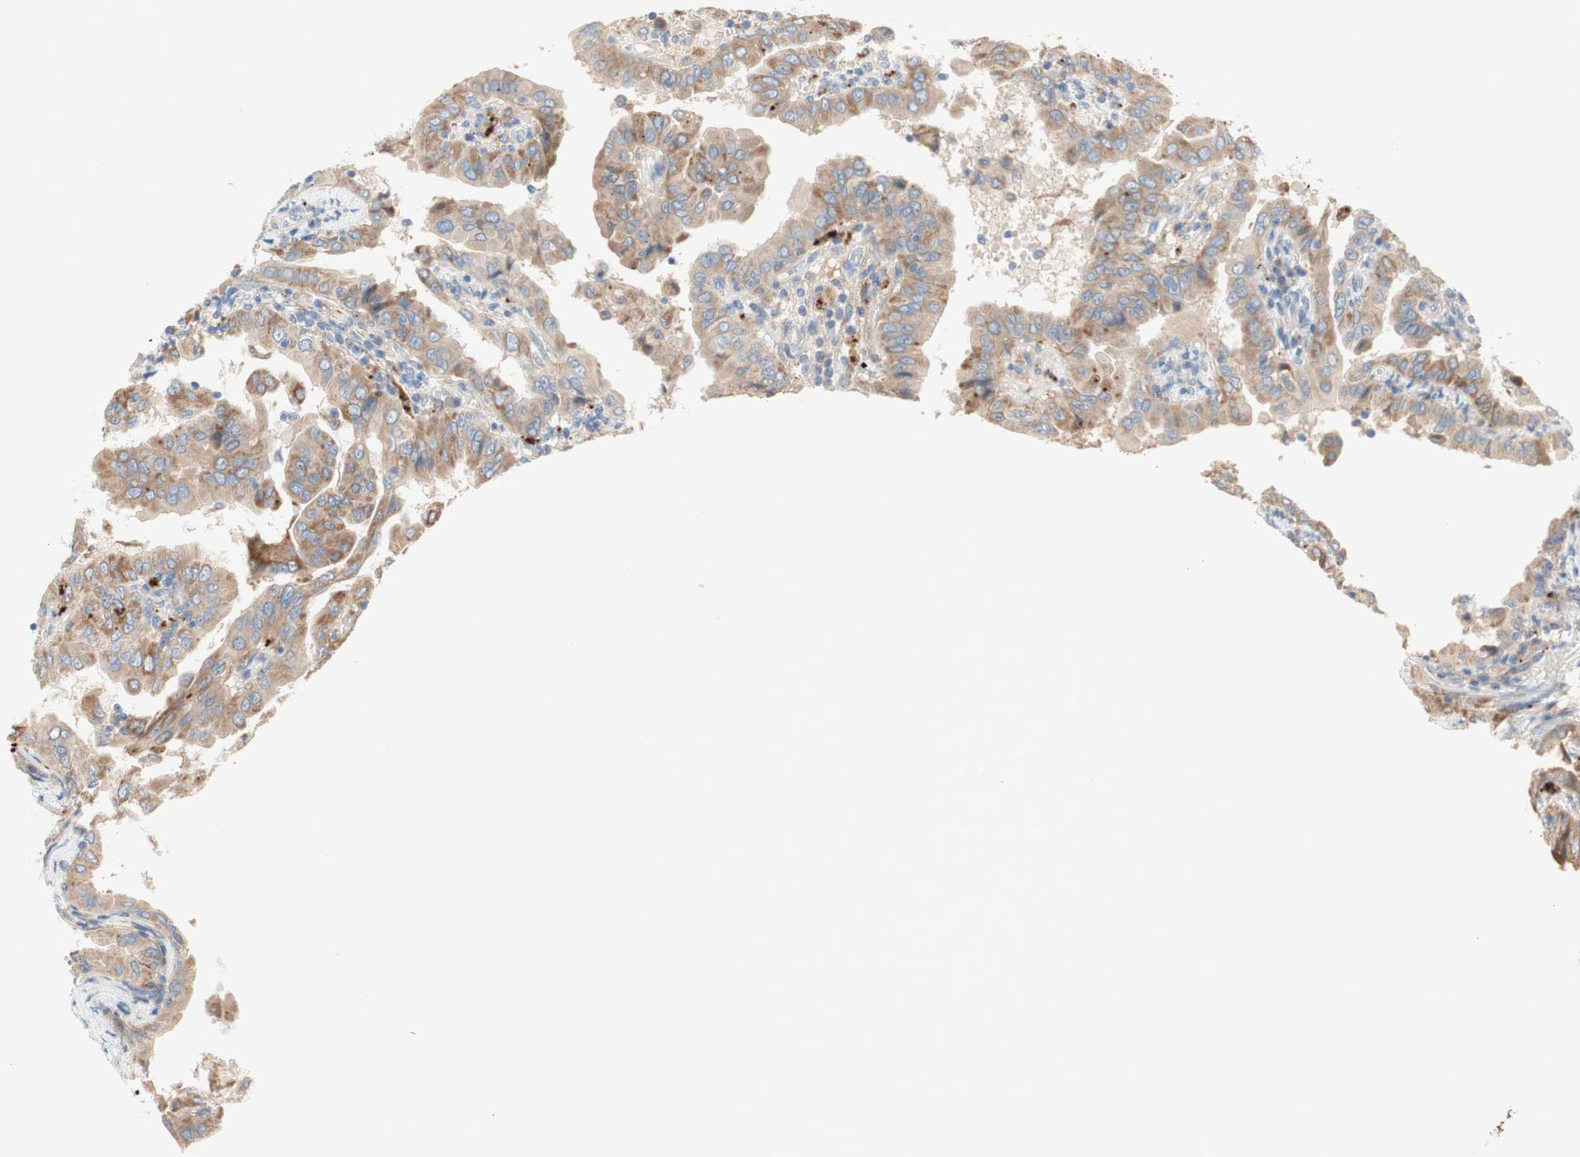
{"staining": {"intensity": "weak", "quantity": ">75%", "location": "cytoplasmic/membranous"}, "tissue": "thyroid cancer", "cell_type": "Tumor cells", "image_type": "cancer", "snomed": [{"axis": "morphology", "description": "Papillary adenocarcinoma, NOS"}, {"axis": "topography", "description": "Thyroid gland"}], "caption": "Thyroid cancer (papillary adenocarcinoma) stained with DAB immunohistochemistry reveals low levels of weak cytoplasmic/membranous expression in about >75% of tumor cells. The protein is stained brown, and the nuclei are stained in blue (DAB IHC with brightfield microscopy, high magnification).", "gene": "PTPN21", "patient": {"sex": "male", "age": 33}}